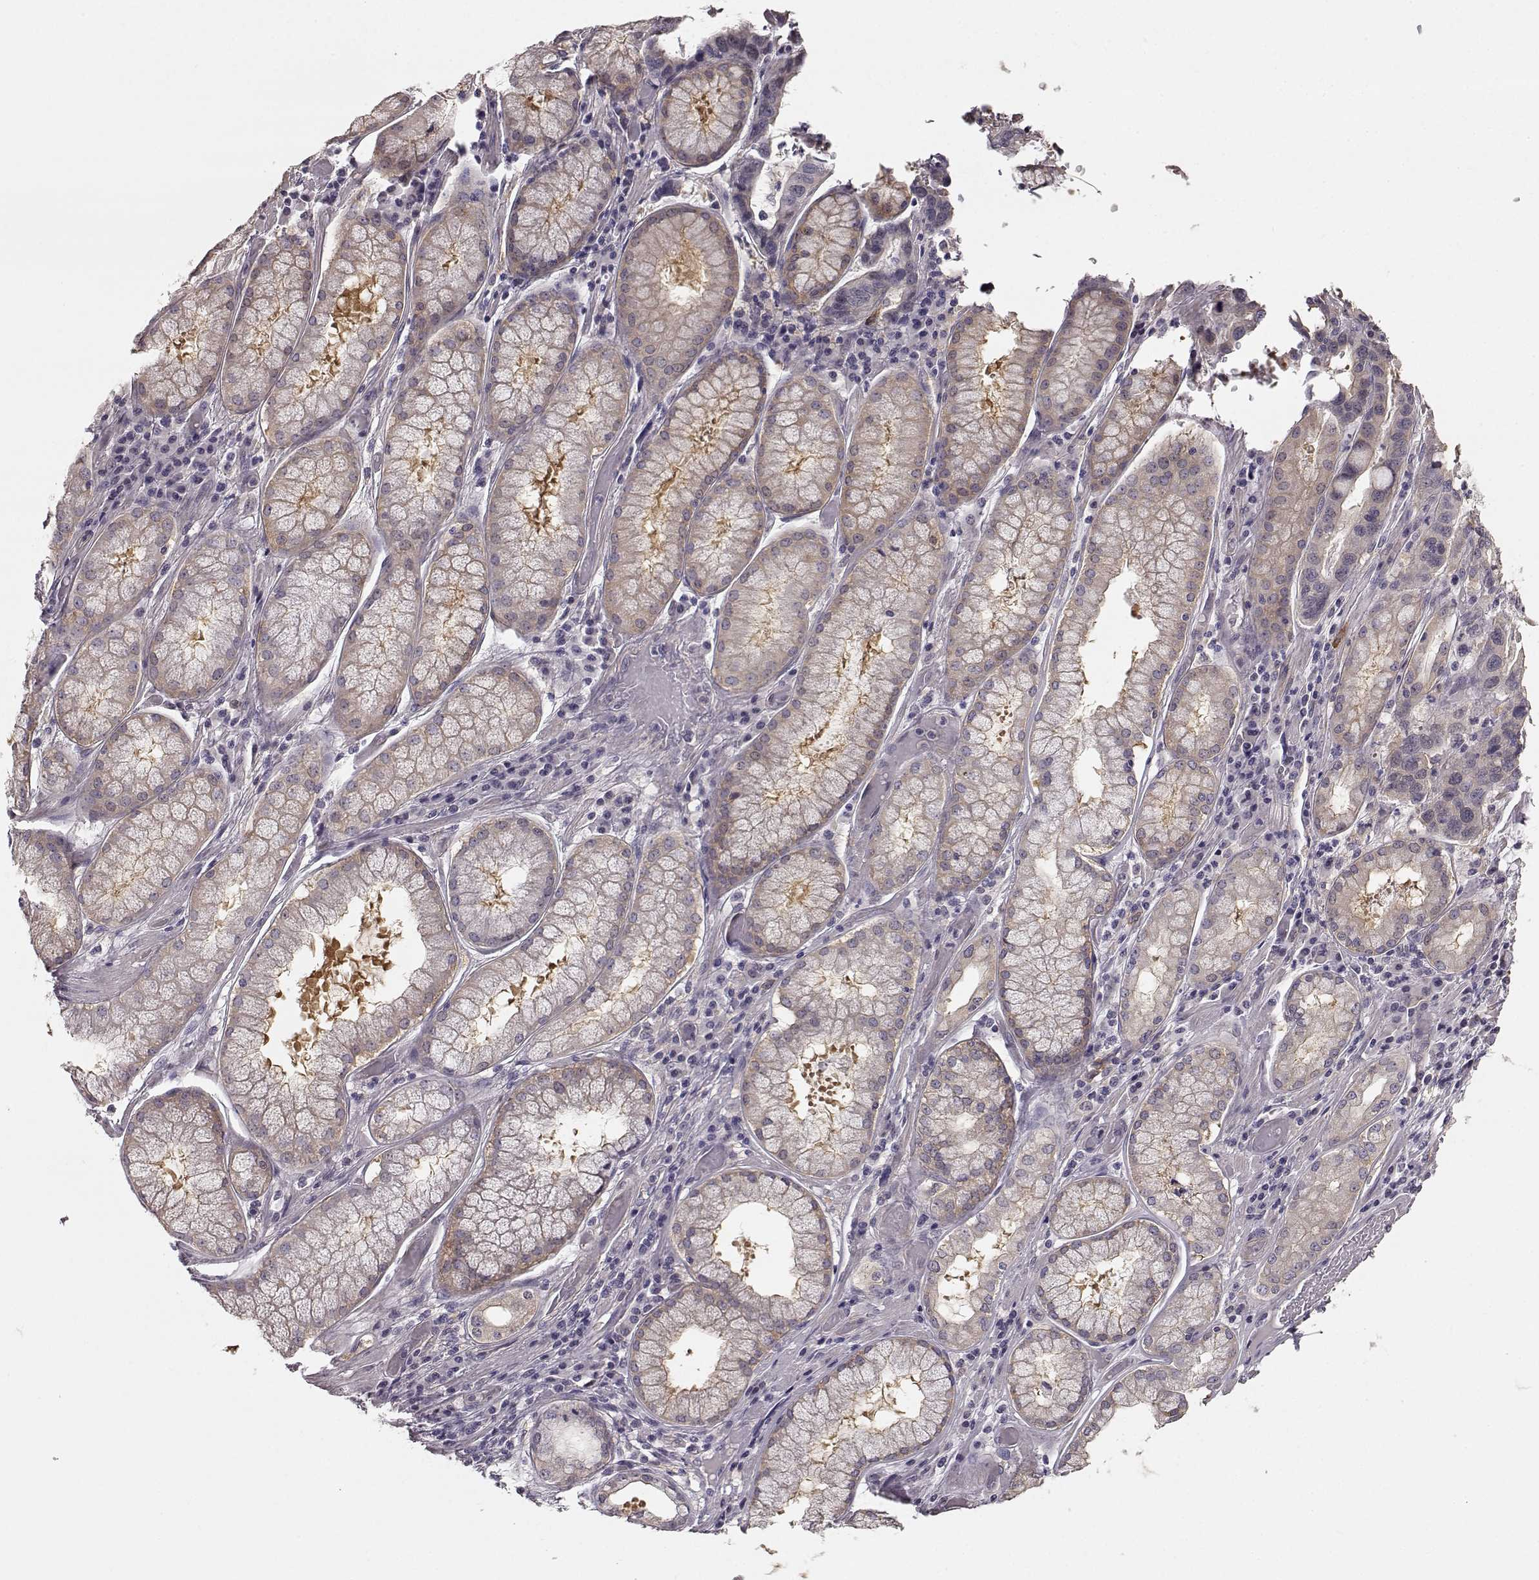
{"staining": {"intensity": "negative", "quantity": "none", "location": "none"}, "tissue": "stomach cancer", "cell_type": "Tumor cells", "image_type": "cancer", "snomed": [{"axis": "morphology", "description": "Adenocarcinoma, NOS"}, {"axis": "topography", "description": "Stomach, lower"}], "caption": "Image shows no protein staining in tumor cells of stomach adenocarcinoma tissue. The staining is performed using DAB brown chromogen with nuclei counter-stained in using hematoxylin.", "gene": "GPR50", "patient": {"sex": "female", "age": 76}}